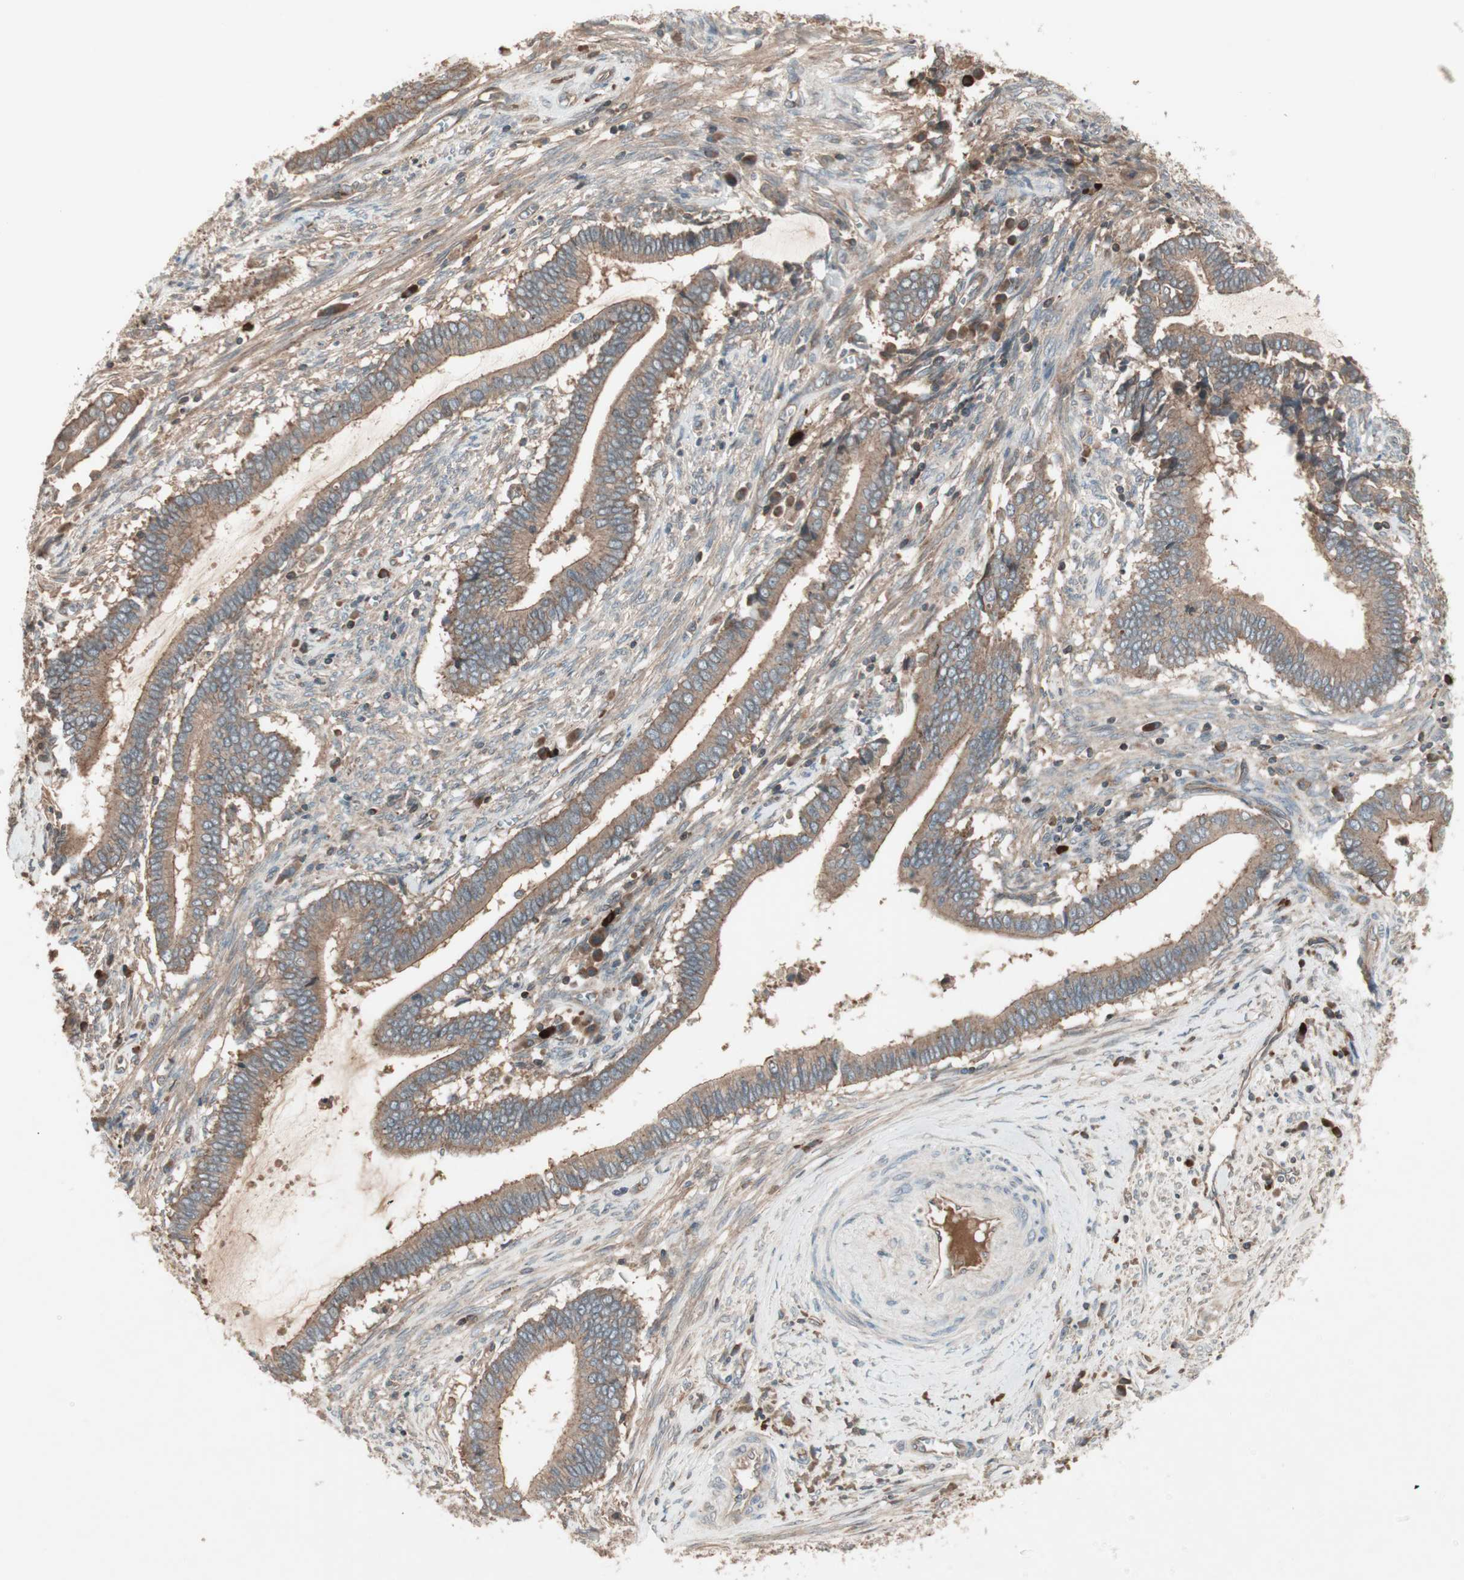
{"staining": {"intensity": "strong", "quantity": ">75%", "location": "cytoplasmic/membranous"}, "tissue": "cervical cancer", "cell_type": "Tumor cells", "image_type": "cancer", "snomed": [{"axis": "morphology", "description": "Adenocarcinoma, NOS"}, {"axis": "topography", "description": "Cervix"}], "caption": "High-magnification brightfield microscopy of cervical adenocarcinoma stained with DAB (3,3'-diaminobenzidine) (brown) and counterstained with hematoxylin (blue). tumor cells exhibit strong cytoplasmic/membranous expression is present in approximately>75% of cells. (Stains: DAB (3,3'-diaminobenzidine) in brown, nuclei in blue, Microscopy: brightfield microscopy at high magnification).", "gene": "TFPI", "patient": {"sex": "female", "age": 44}}